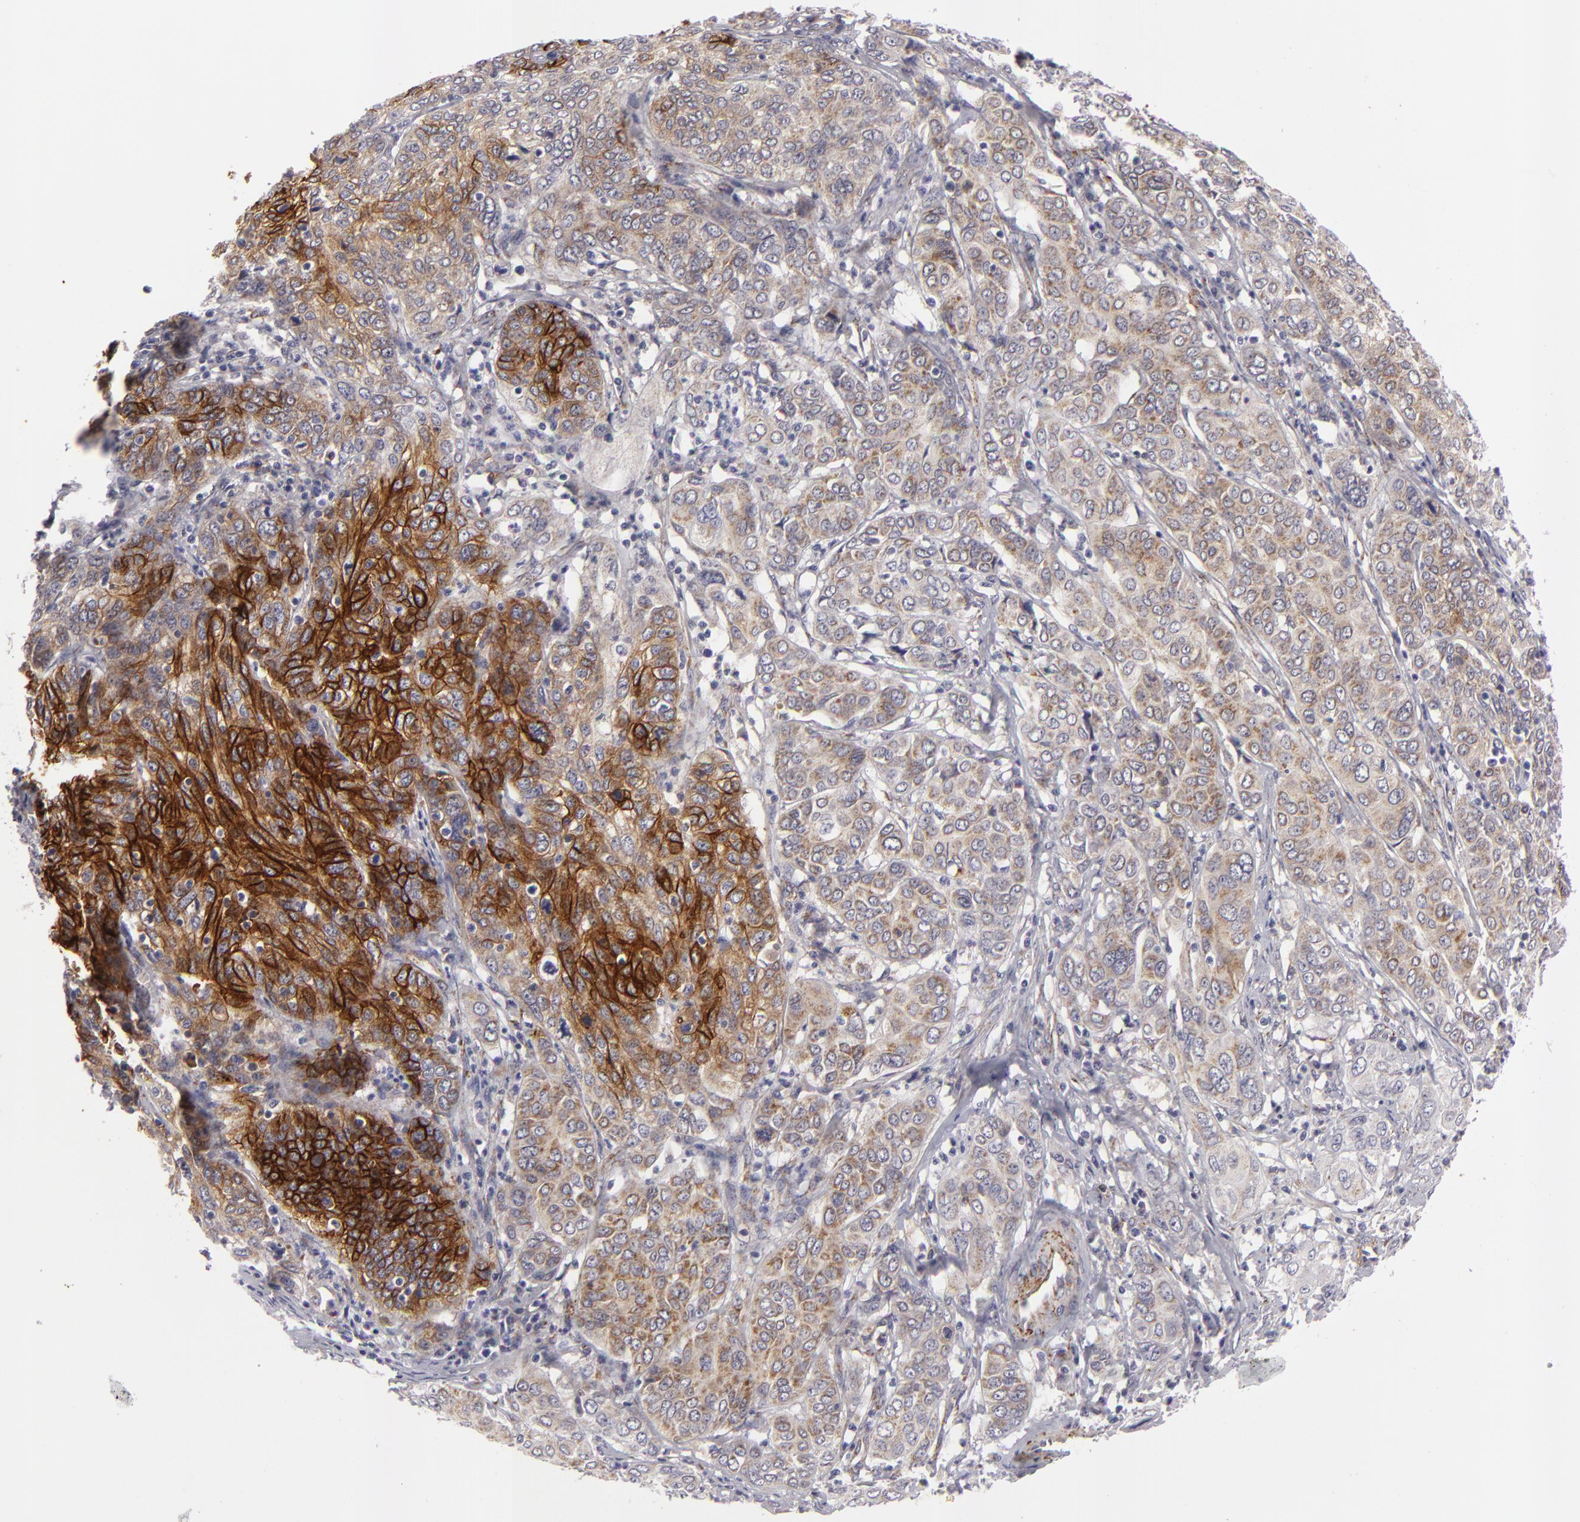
{"staining": {"intensity": "moderate", "quantity": "<25%", "location": "cytoplasmic/membranous"}, "tissue": "cervical cancer", "cell_type": "Tumor cells", "image_type": "cancer", "snomed": [{"axis": "morphology", "description": "Squamous cell carcinoma, NOS"}, {"axis": "topography", "description": "Cervix"}], "caption": "DAB immunohistochemical staining of human cervical cancer (squamous cell carcinoma) displays moderate cytoplasmic/membranous protein positivity in about <25% of tumor cells.", "gene": "ALCAM", "patient": {"sex": "female", "age": 38}}